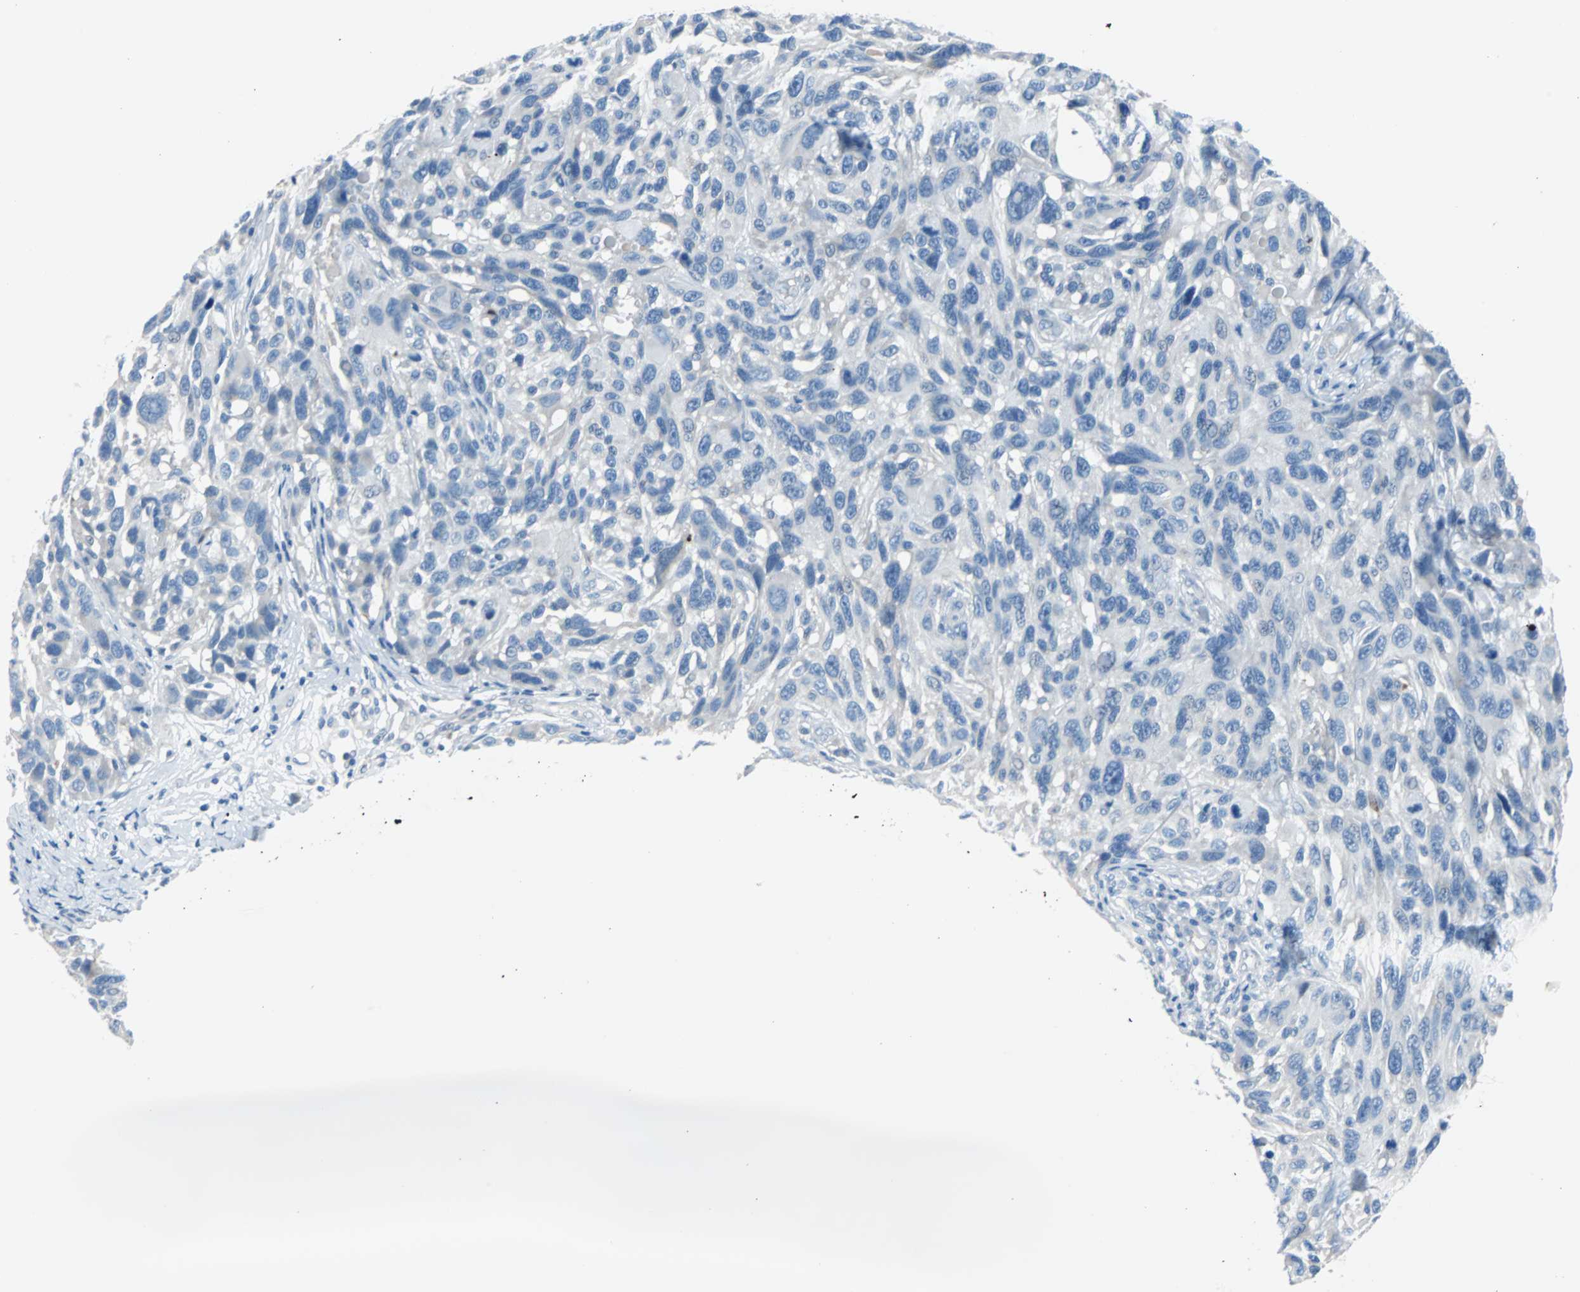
{"staining": {"intensity": "negative", "quantity": "none", "location": "none"}, "tissue": "melanoma", "cell_type": "Tumor cells", "image_type": "cancer", "snomed": [{"axis": "morphology", "description": "Malignant melanoma, NOS"}, {"axis": "topography", "description": "Skin"}], "caption": "The micrograph reveals no significant staining in tumor cells of melanoma.", "gene": "KRT7", "patient": {"sex": "male", "age": 53}}